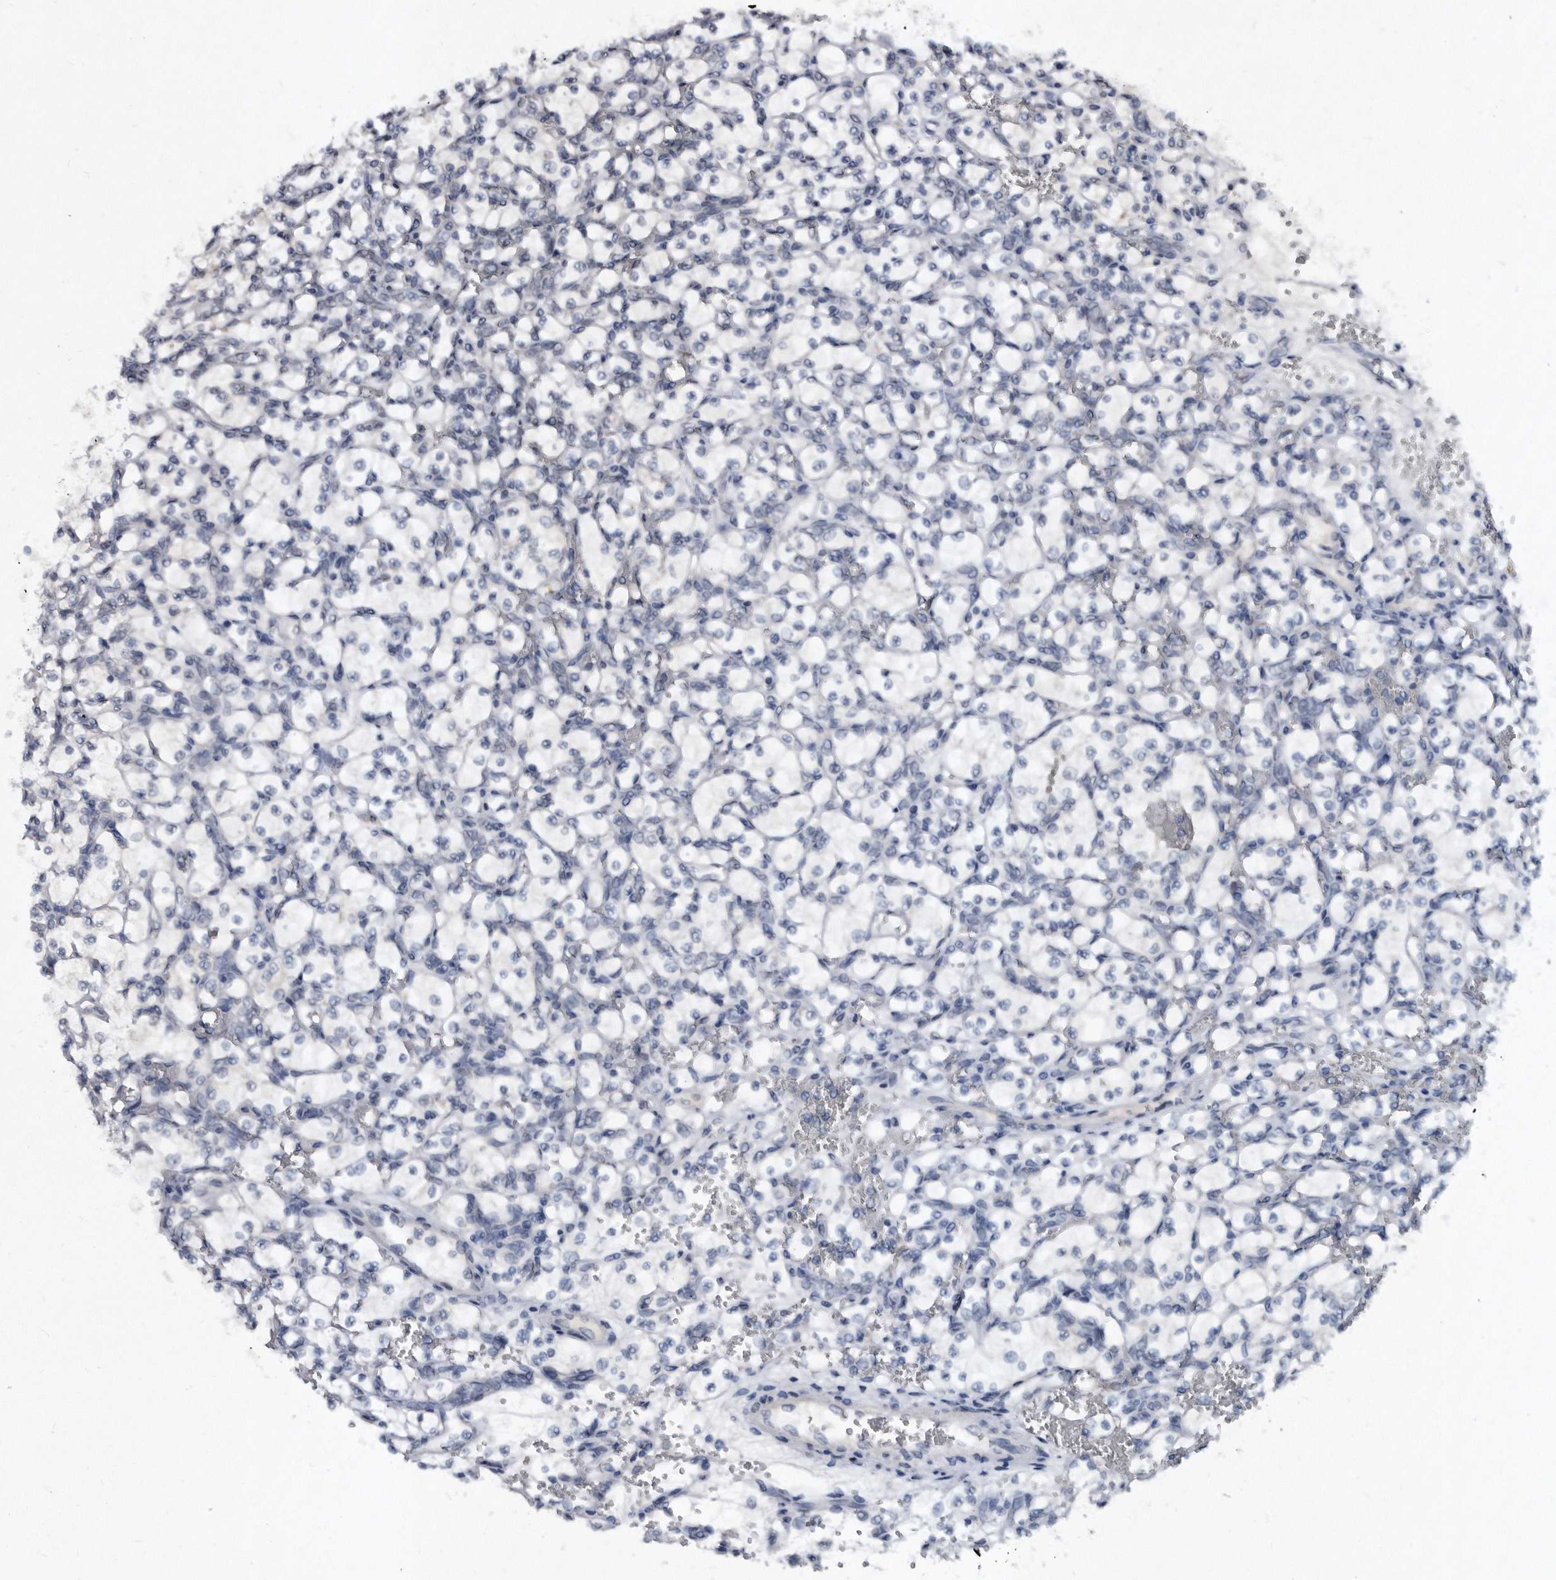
{"staining": {"intensity": "negative", "quantity": "none", "location": "none"}, "tissue": "renal cancer", "cell_type": "Tumor cells", "image_type": "cancer", "snomed": [{"axis": "morphology", "description": "Adenocarcinoma, NOS"}, {"axis": "topography", "description": "Kidney"}], "caption": "Immunohistochemistry micrograph of neoplastic tissue: renal cancer stained with DAB displays no significant protein expression in tumor cells. (DAB immunohistochemistry (IHC) with hematoxylin counter stain).", "gene": "PROM1", "patient": {"sex": "female", "age": 69}}